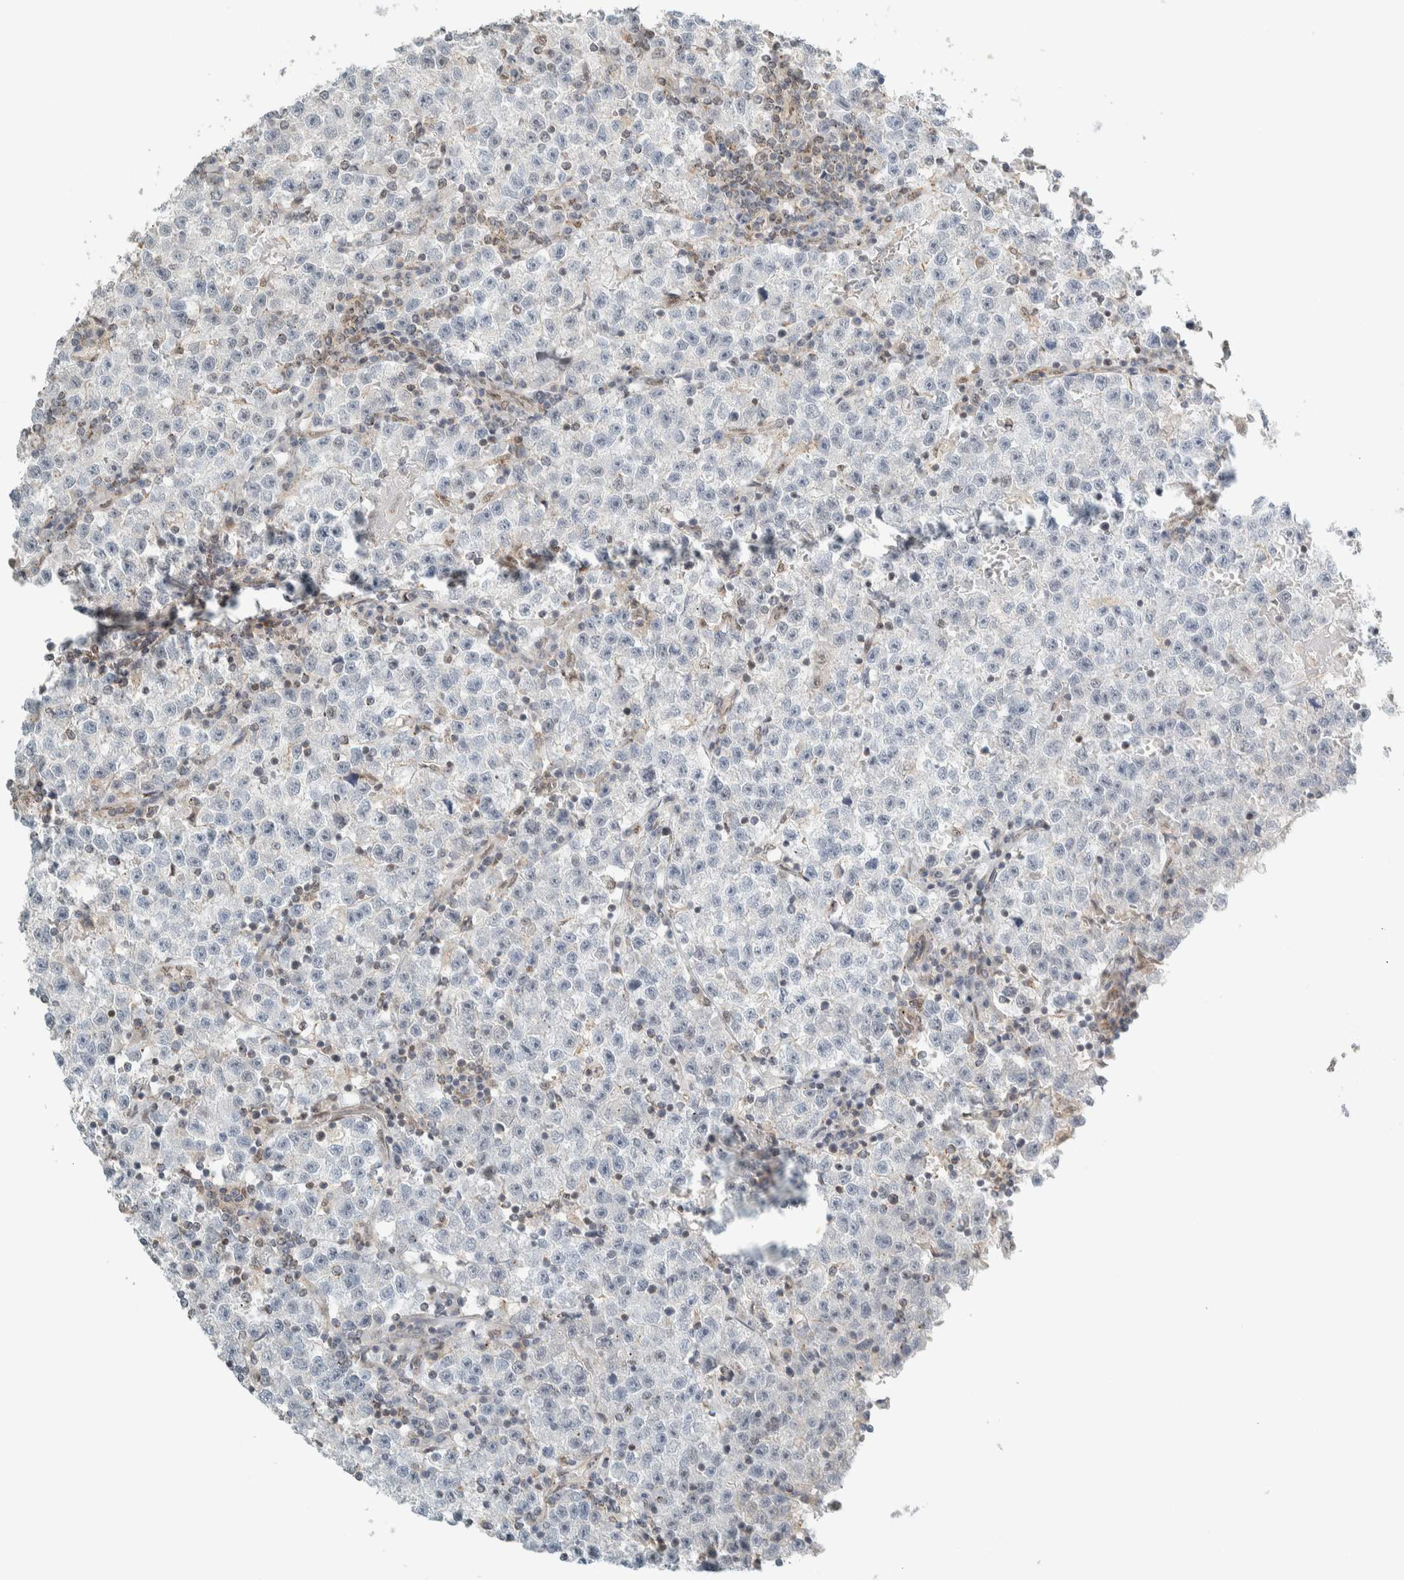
{"staining": {"intensity": "negative", "quantity": "none", "location": "none"}, "tissue": "testis cancer", "cell_type": "Tumor cells", "image_type": "cancer", "snomed": [{"axis": "morphology", "description": "Seminoma, NOS"}, {"axis": "topography", "description": "Testis"}], "caption": "This is a photomicrograph of IHC staining of testis cancer (seminoma), which shows no staining in tumor cells.", "gene": "TFE3", "patient": {"sex": "male", "age": 22}}